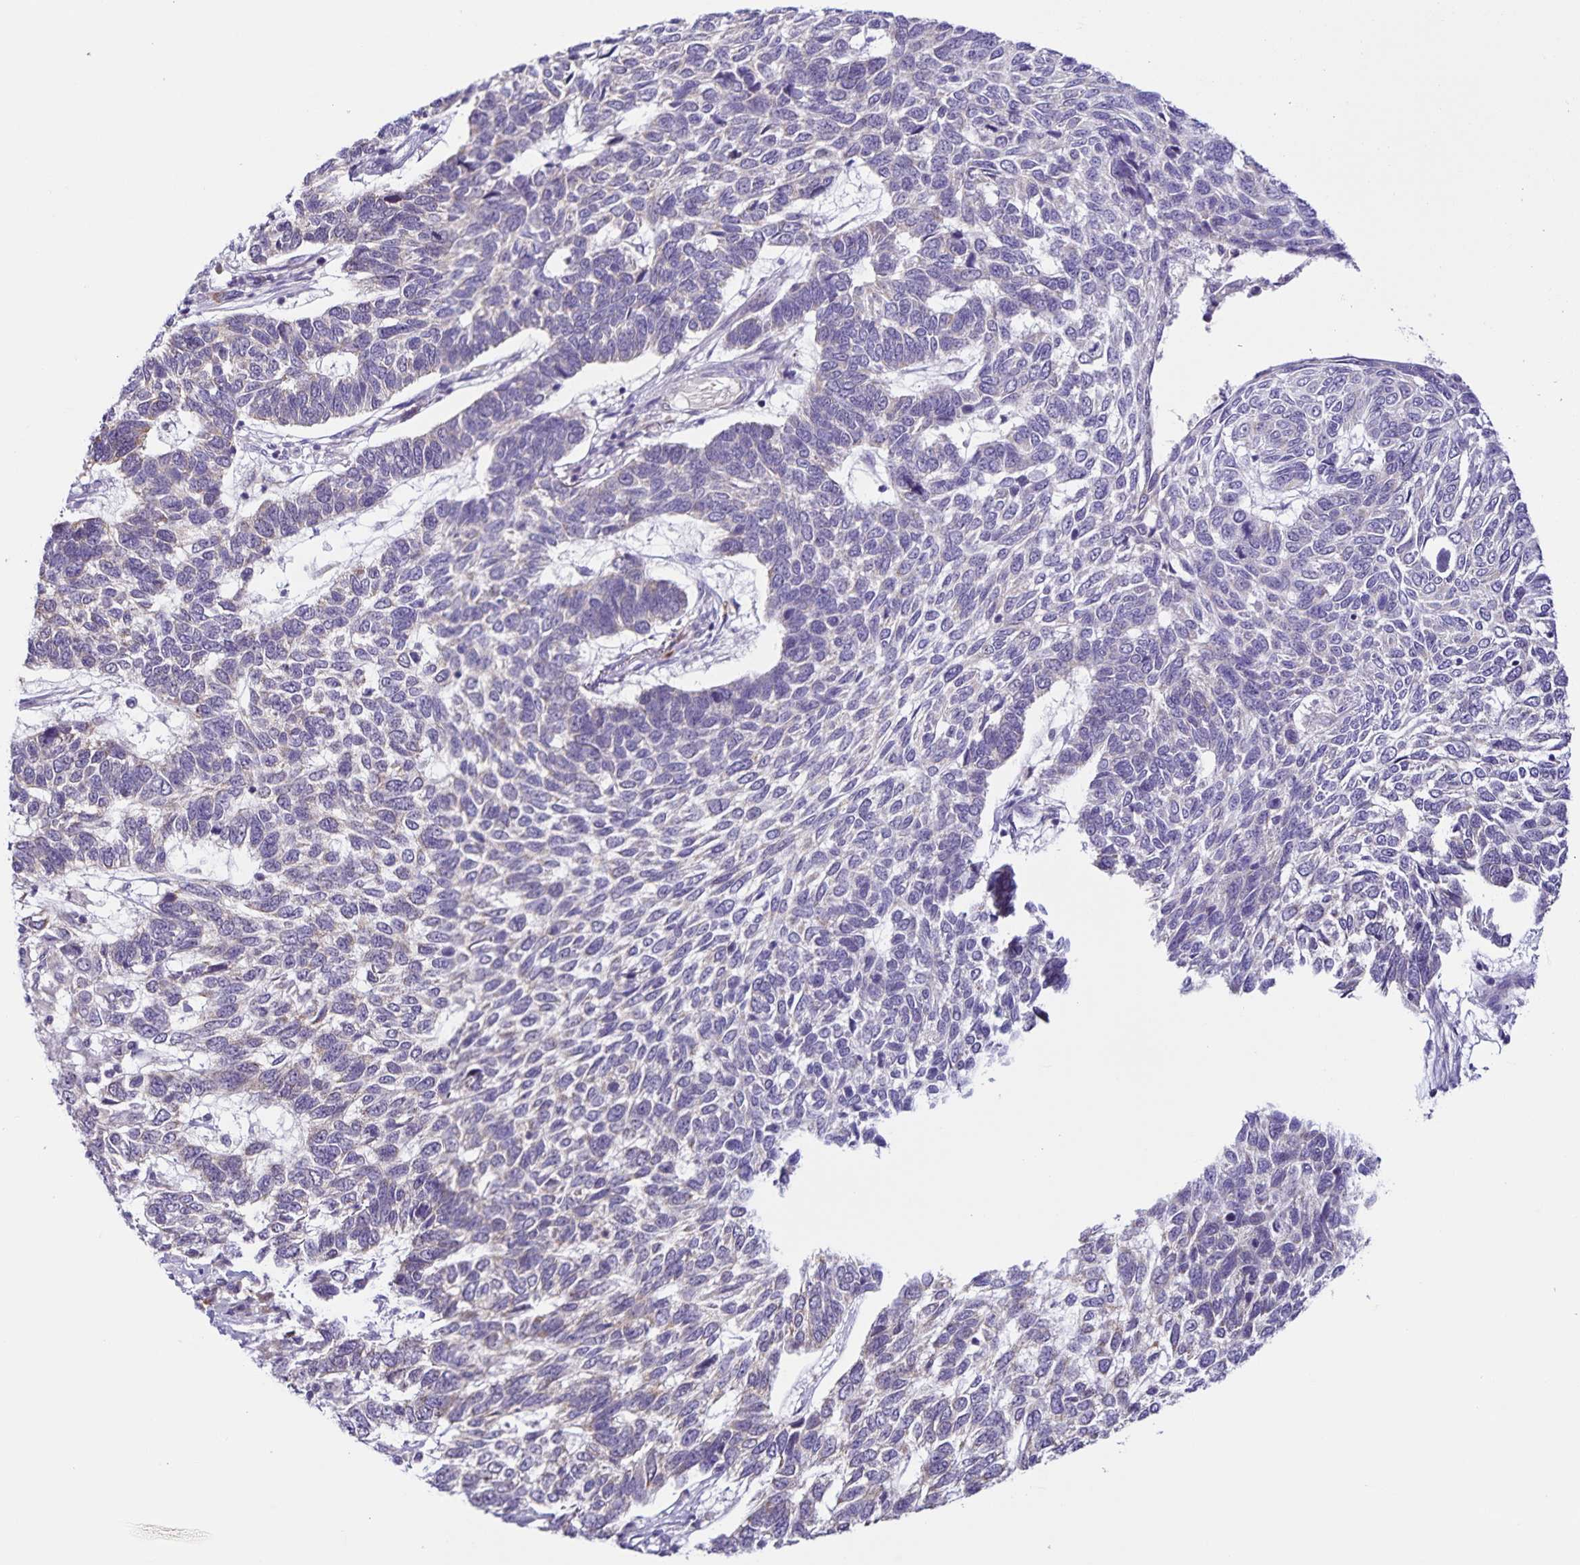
{"staining": {"intensity": "negative", "quantity": "none", "location": "none"}, "tissue": "skin cancer", "cell_type": "Tumor cells", "image_type": "cancer", "snomed": [{"axis": "morphology", "description": "Basal cell carcinoma"}, {"axis": "topography", "description": "Skin"}], "caption": "Immunohistochemistry image of neoplastic tissue: human skin cancer (basal cell carcinoma) stained with DAB (3,3'-diaminobenzidine) exhibits no significant protein staining in tumor cells.", "gene": "STPG4", "patient": {"sex": "female", "age": 65}}